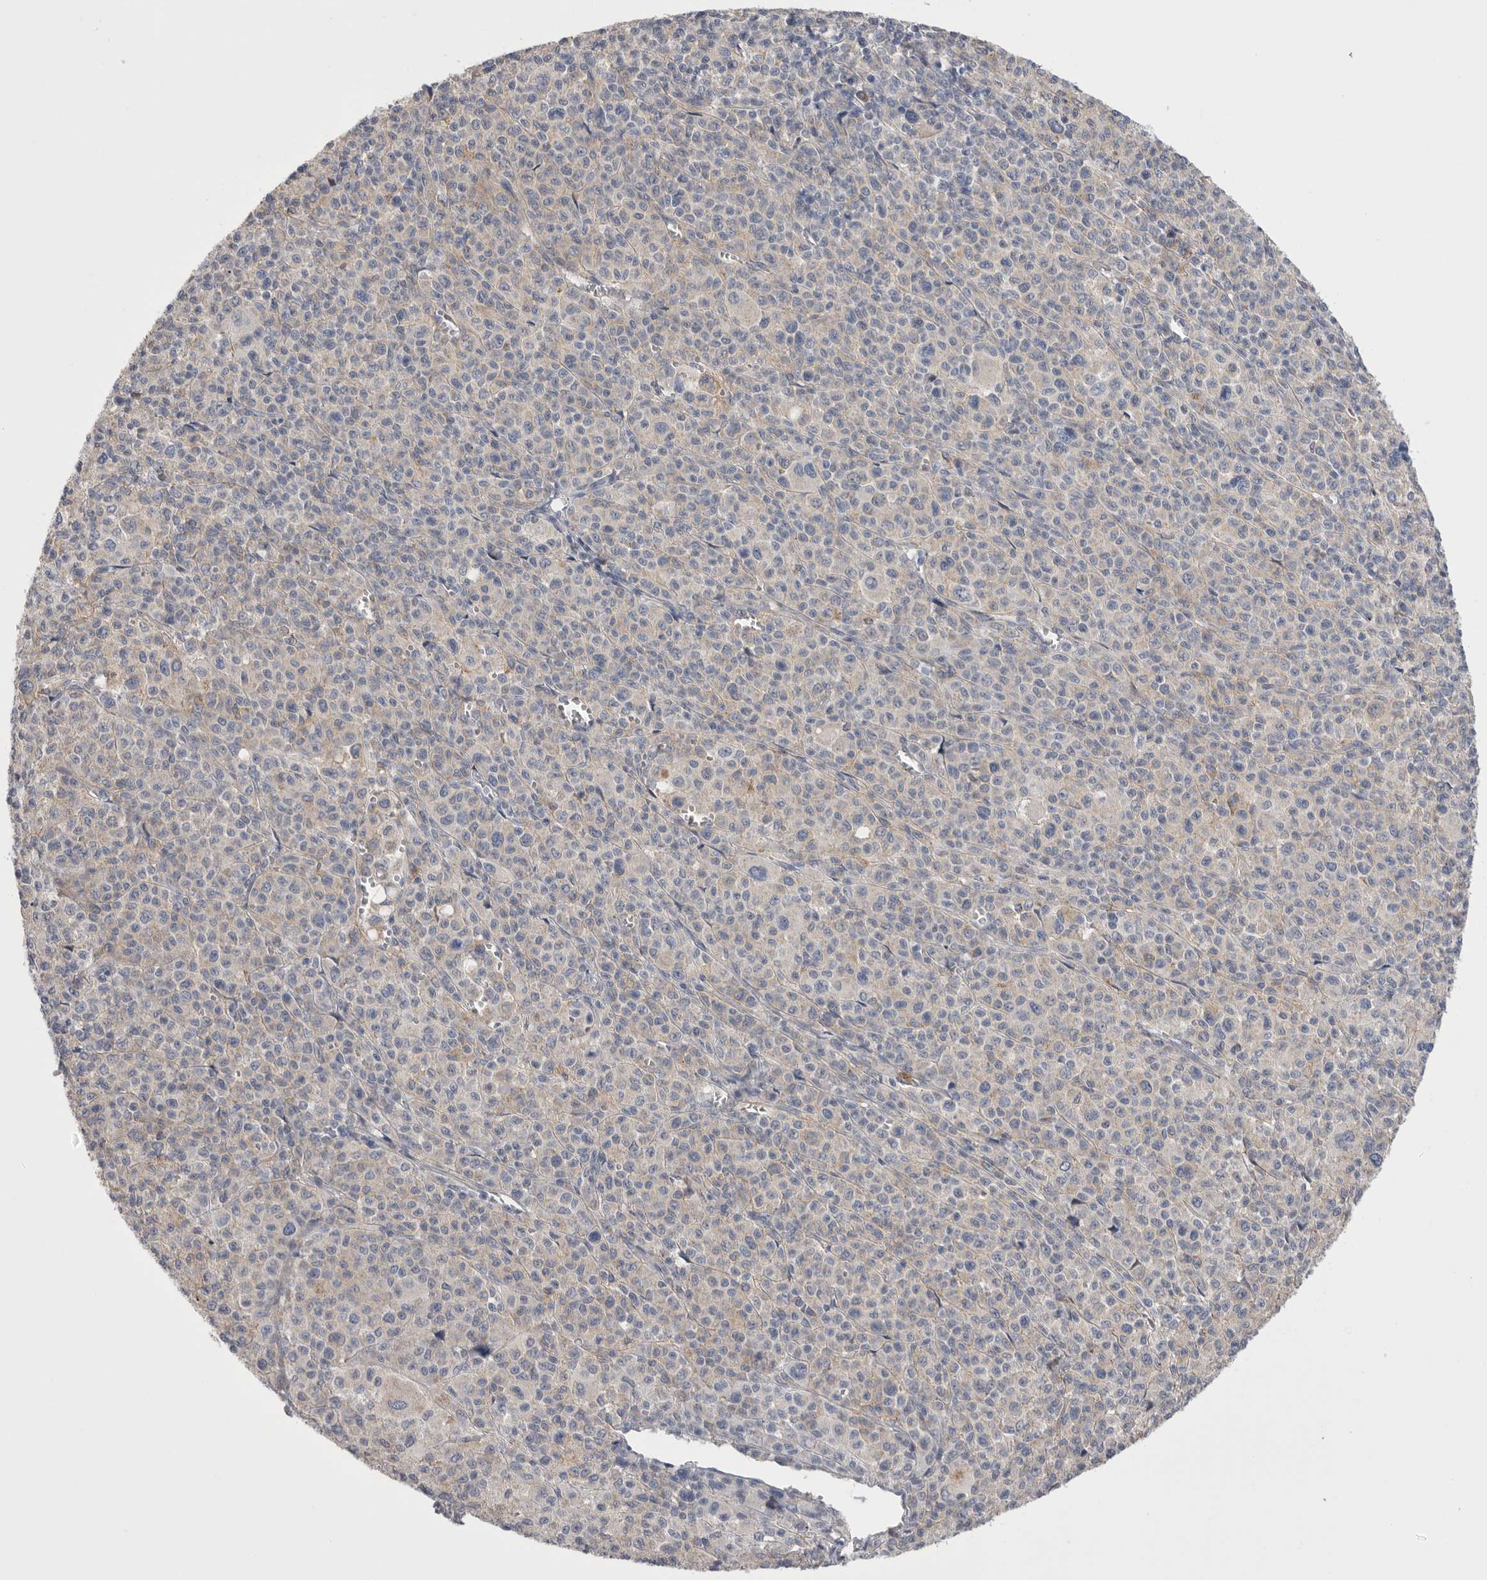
{"staining": {"intensity": "weak", "quantity": "<25%", "location": "cytoplasmic/membranous"}, "tissue": "melanoma", "cell_type": "Tumor cells", "image_type": "cancer", "snomed": [{"axis": "morphology", "description": "Malignant melanoma, Metastatic site"}, {"axis": "topography", "description": "Skin"}], "caption": "Malignant melanoma (metastatic site) stained for a protein using immunohistochemistry (IHC) shows no staining tumor cells.", "gene": "CCDC126", "patient": {"sex": "female", "age": 74}}